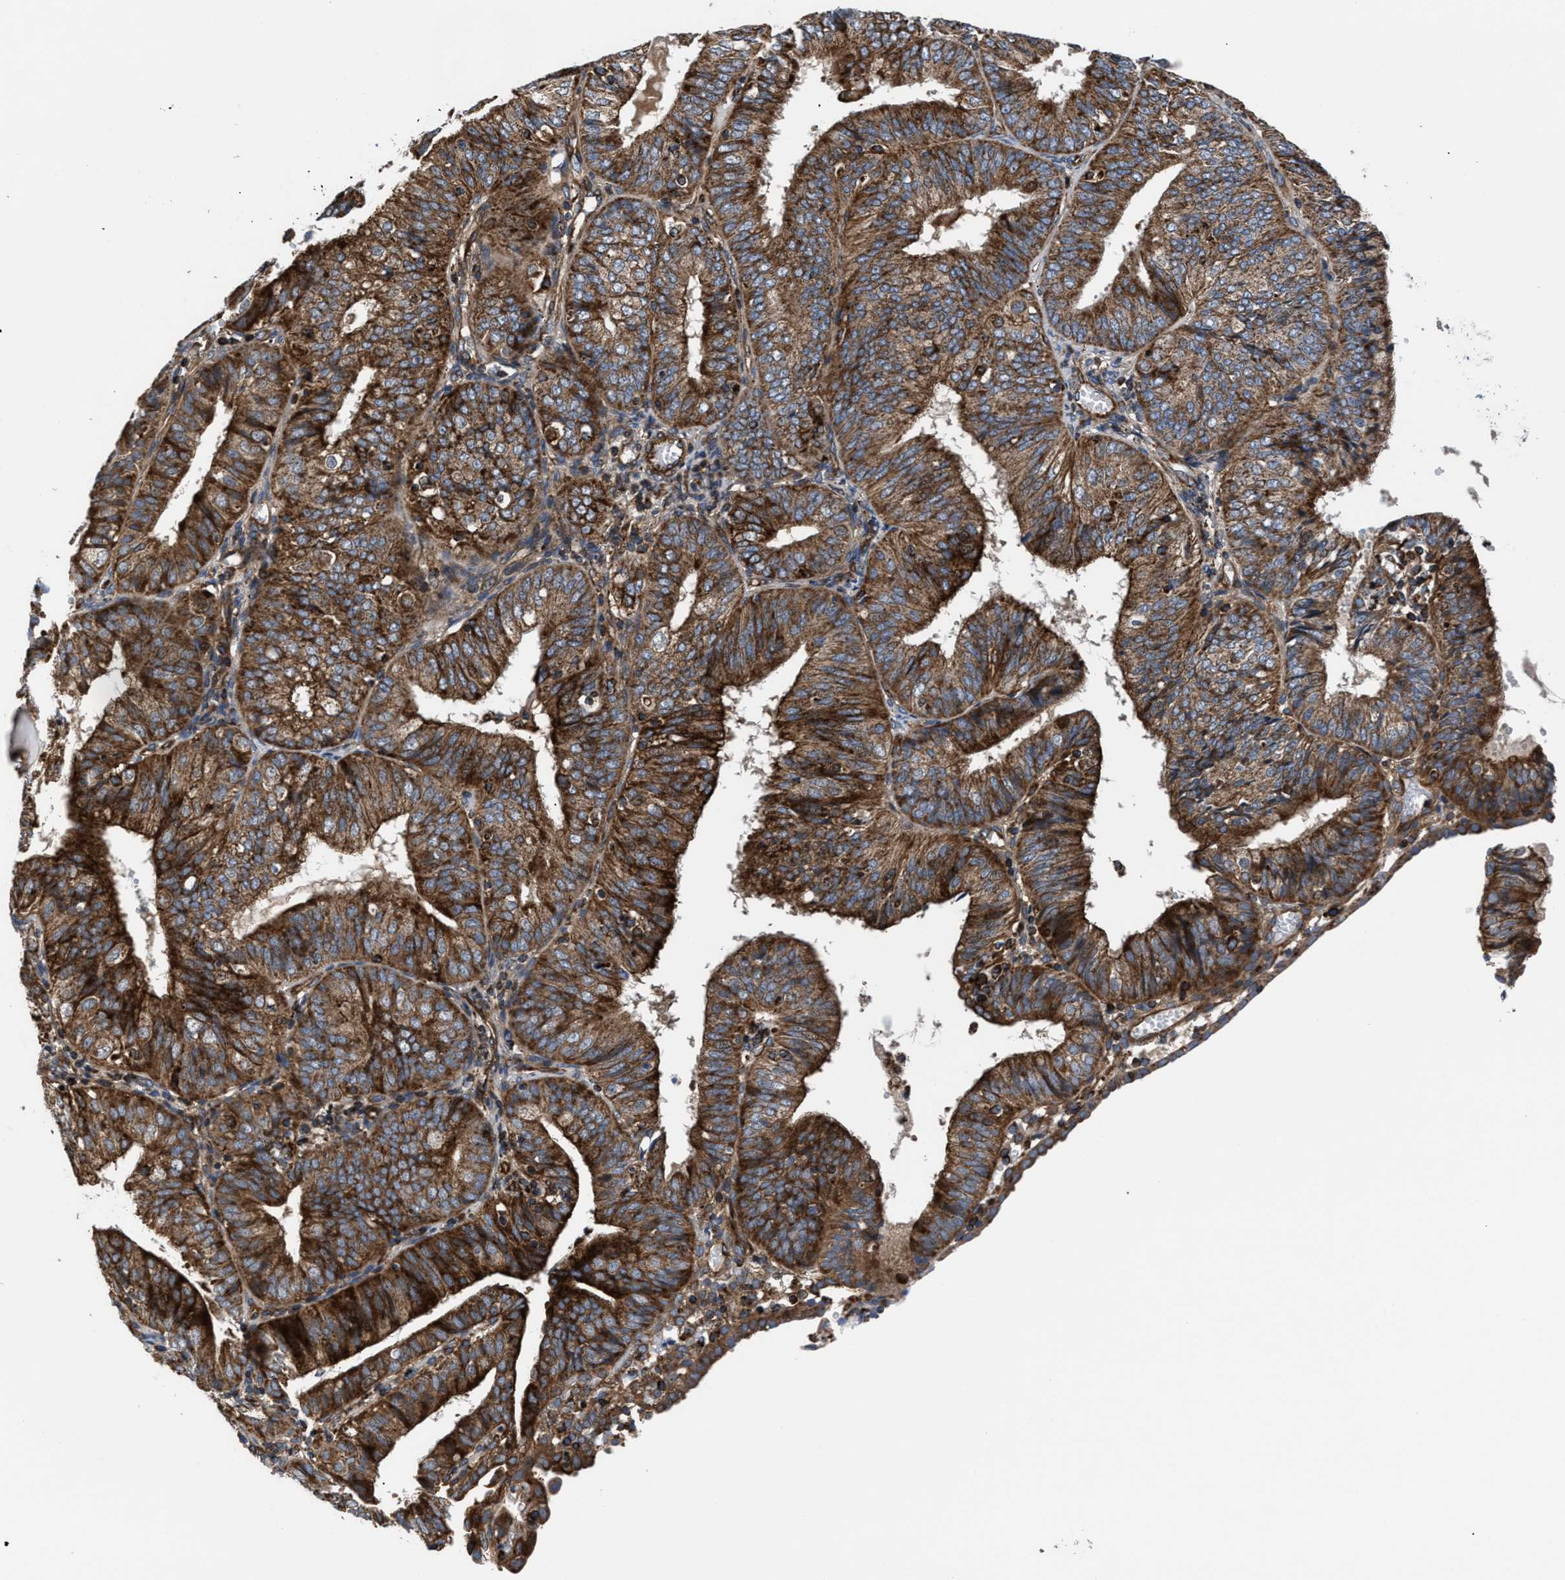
{"staining": {"intensity": "strong", "quantity": ">75%", "location": "cytoplasmic/membranous"}, "tissue": "endometrial cancer", "cell_type": "Tumor cells", "image_type": "cancer", "snomed": [{"axis": "morphology", "description": "Adenocarcinoma, NOS"}, {"axis": "topography", "description": "Endometrium"}], "caption": "About >75% of tumor cells in human endometrial adenocarcinoma reveal strong cytoplasmic/membranous protein staining as visualized by brown immunohistochemical staining.", "gene": "PRR15L", "patient": {"sex": "female", "age": 58}}